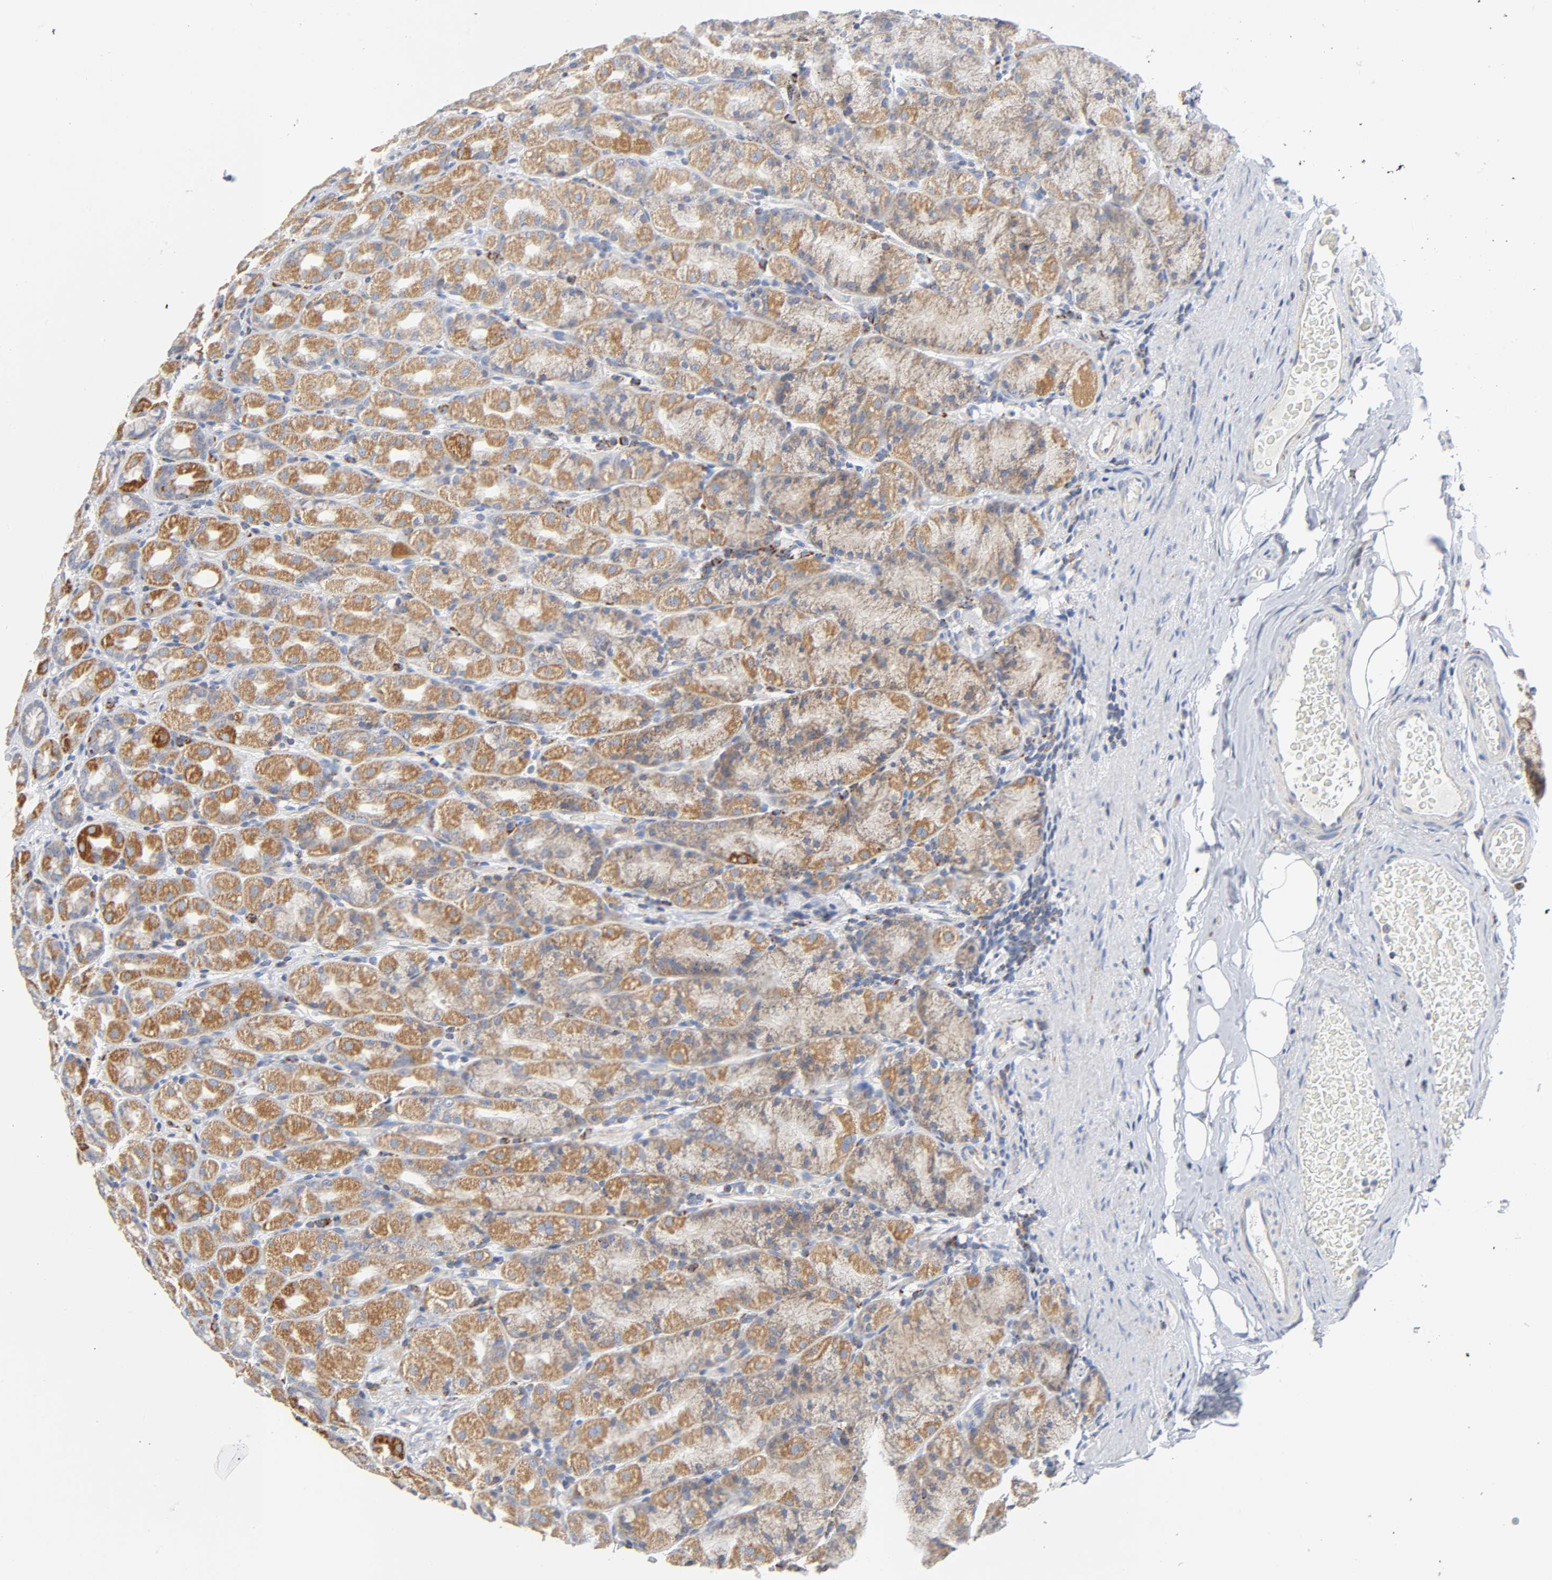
{"staining": {"intensity": "moderate", "quantity": "25%-75%", "location": "cytoplasmic/membranous"}, "tissue": "stomach", "cell_type": "Glandular cells", "image_type": "normal", "snomed": [{"axis": "morphology", "description": "Normal tissue, NOS"}, {"axis": "topography", "description": "Stomach, upper"}], "caption": "Protein expression by immunohistochemistry (IHC) demonstrates moderate cytoplasmic/membranous expression in approximately 25%-75% of glandular cells in normal stomach. (DAB (3,3'-diaminobenzidine) = brown stain, brightfield microscopy at high magnification).", "gene": "BAK1", "patient": {"sex": "male", "age": 68}}